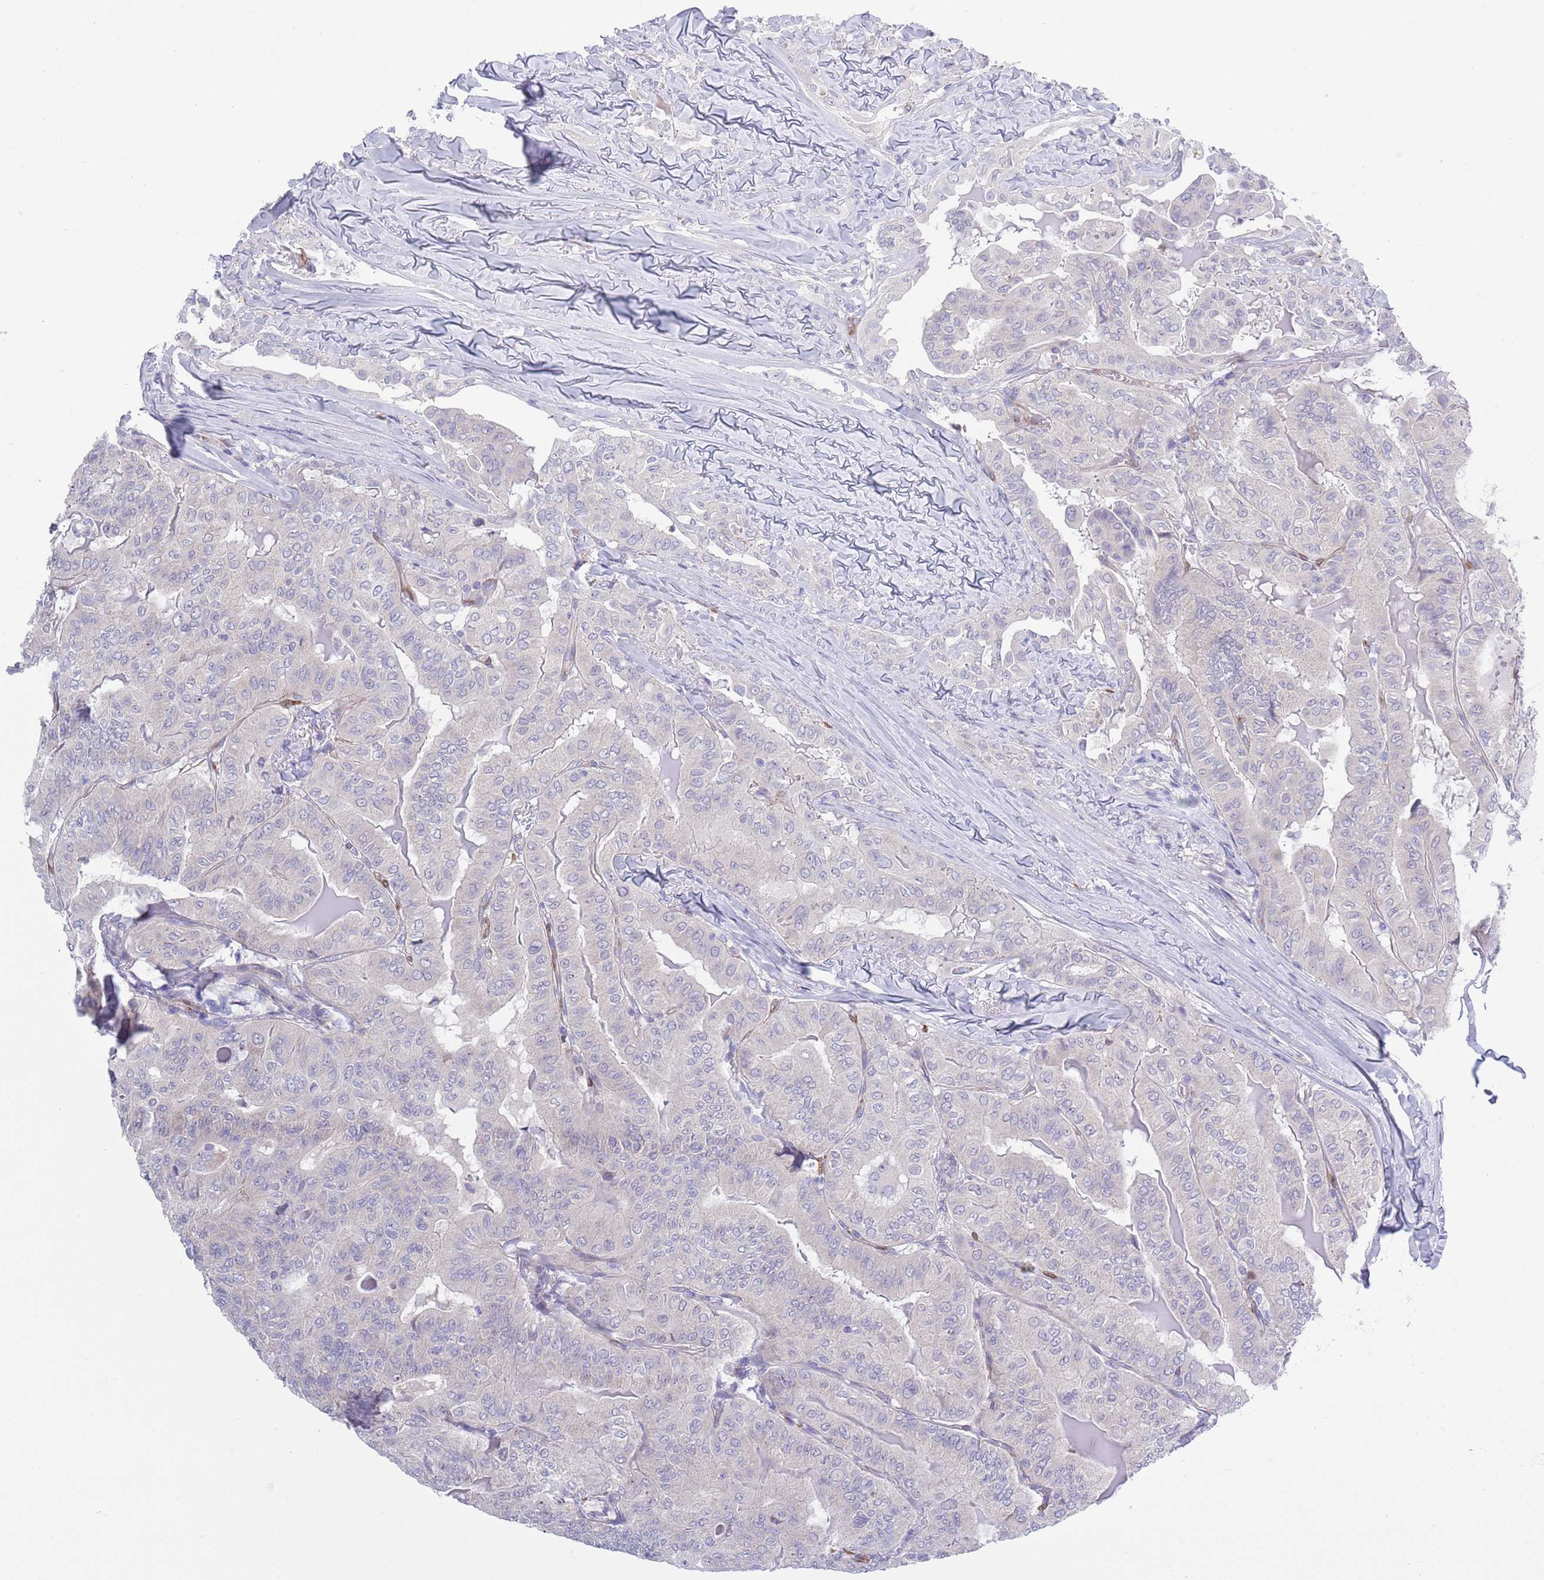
{"staining": {"intensity": "negative", "quantity": "none", "location": "none"}, "tissue": "thyroid cancer", "cell_type": "Tumor cells", "image_type": "cancer", "snomed": [{"axis": "morphology", "description": "Papillary adenocarcinoma, NOS"}, {"axis": "topography", "description": "Thyroid gland"}], "caption": "Immunohistochemistry of thyroid papillary adenocarcinoma reveals no staining in tumor cells.", "gene": "ZFP2", "patient": {"sex": "female", "age": 68}}